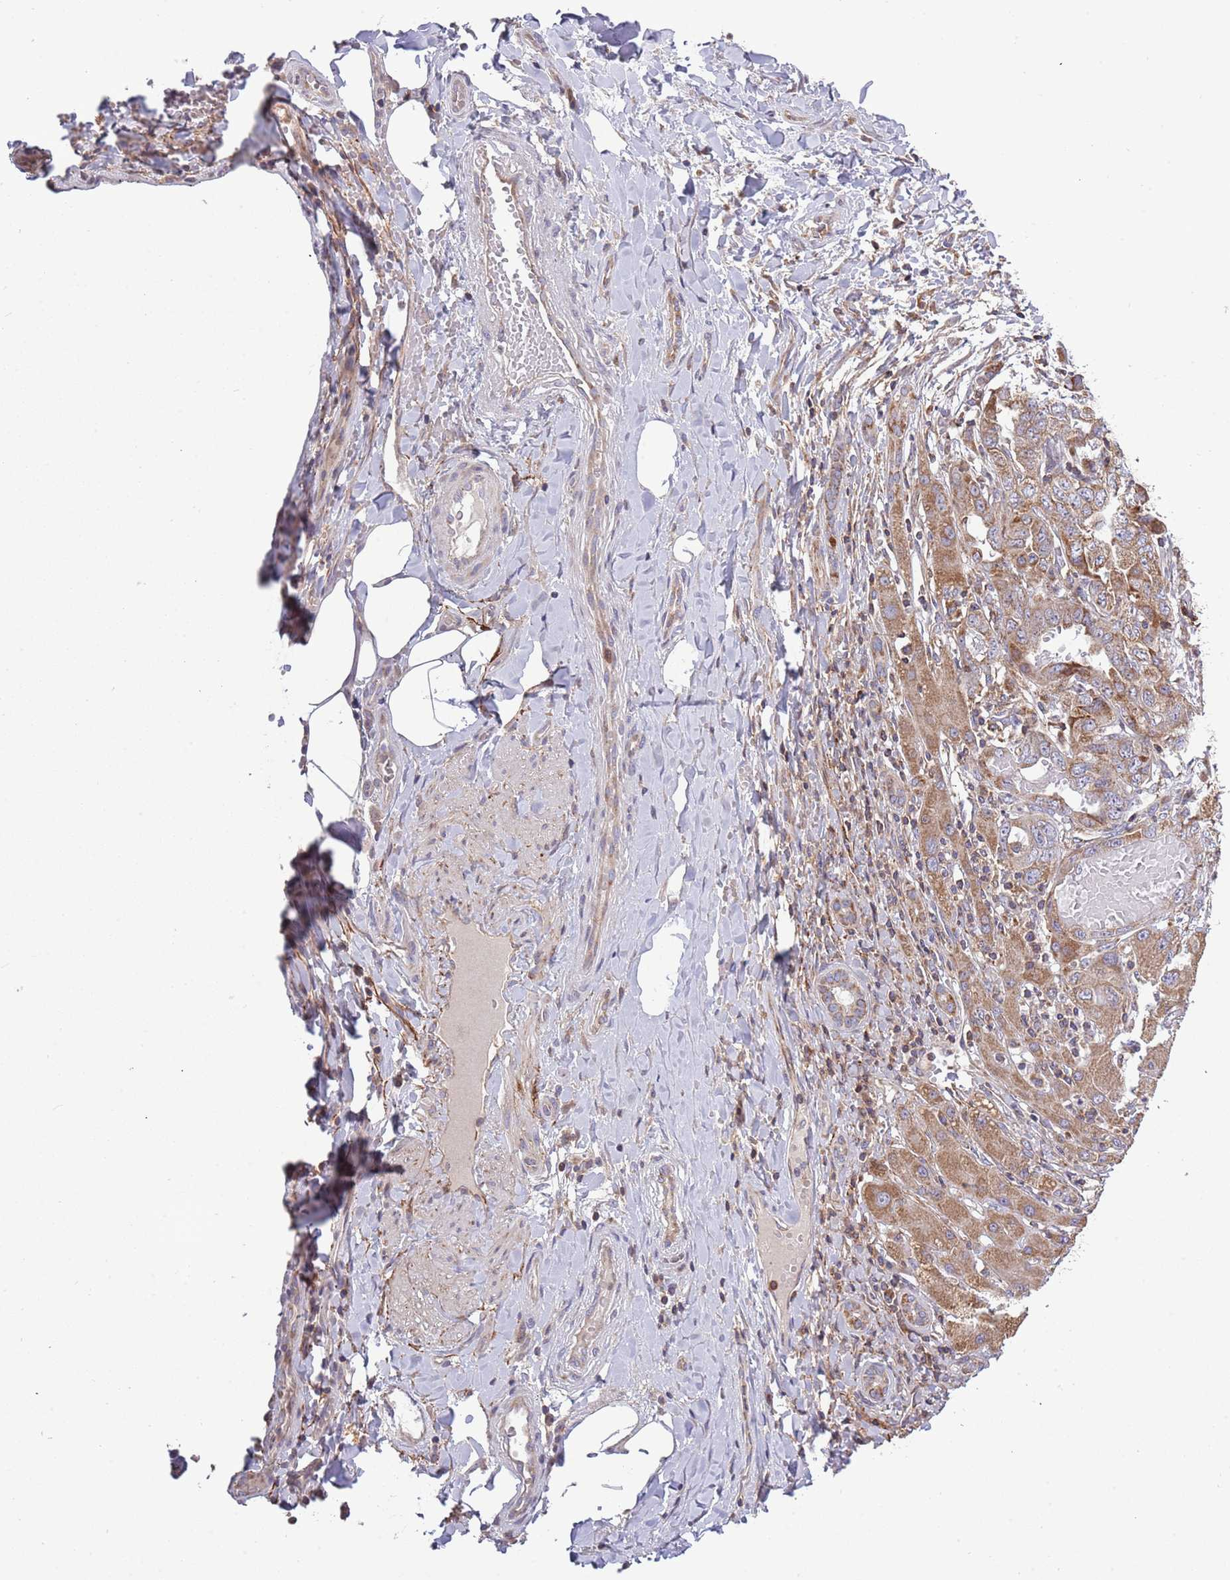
{"staining": {"intensity": "moderate", "quantity": ">75%", "location": "cytoplasmic/membranous"}, "tissue": "liver cancer", "cell_type": "Tumor cells", "image_type": "cancer", "snomed": [{"axis": "morphology", "description": "Cholangiocarcinoma"}, {"axis": "topography", "description": "Liver"}], "caption": "IHC photomicrograph of human liver cancer (cholangiocarcinoma) stained for a protein (brown), which reveals medium levels of moderate cytoplasmic/membranous expression in approximately >75% of tumor cells.", "gene": "IRS4", "patient": {"sex": "male", "age": 59}}